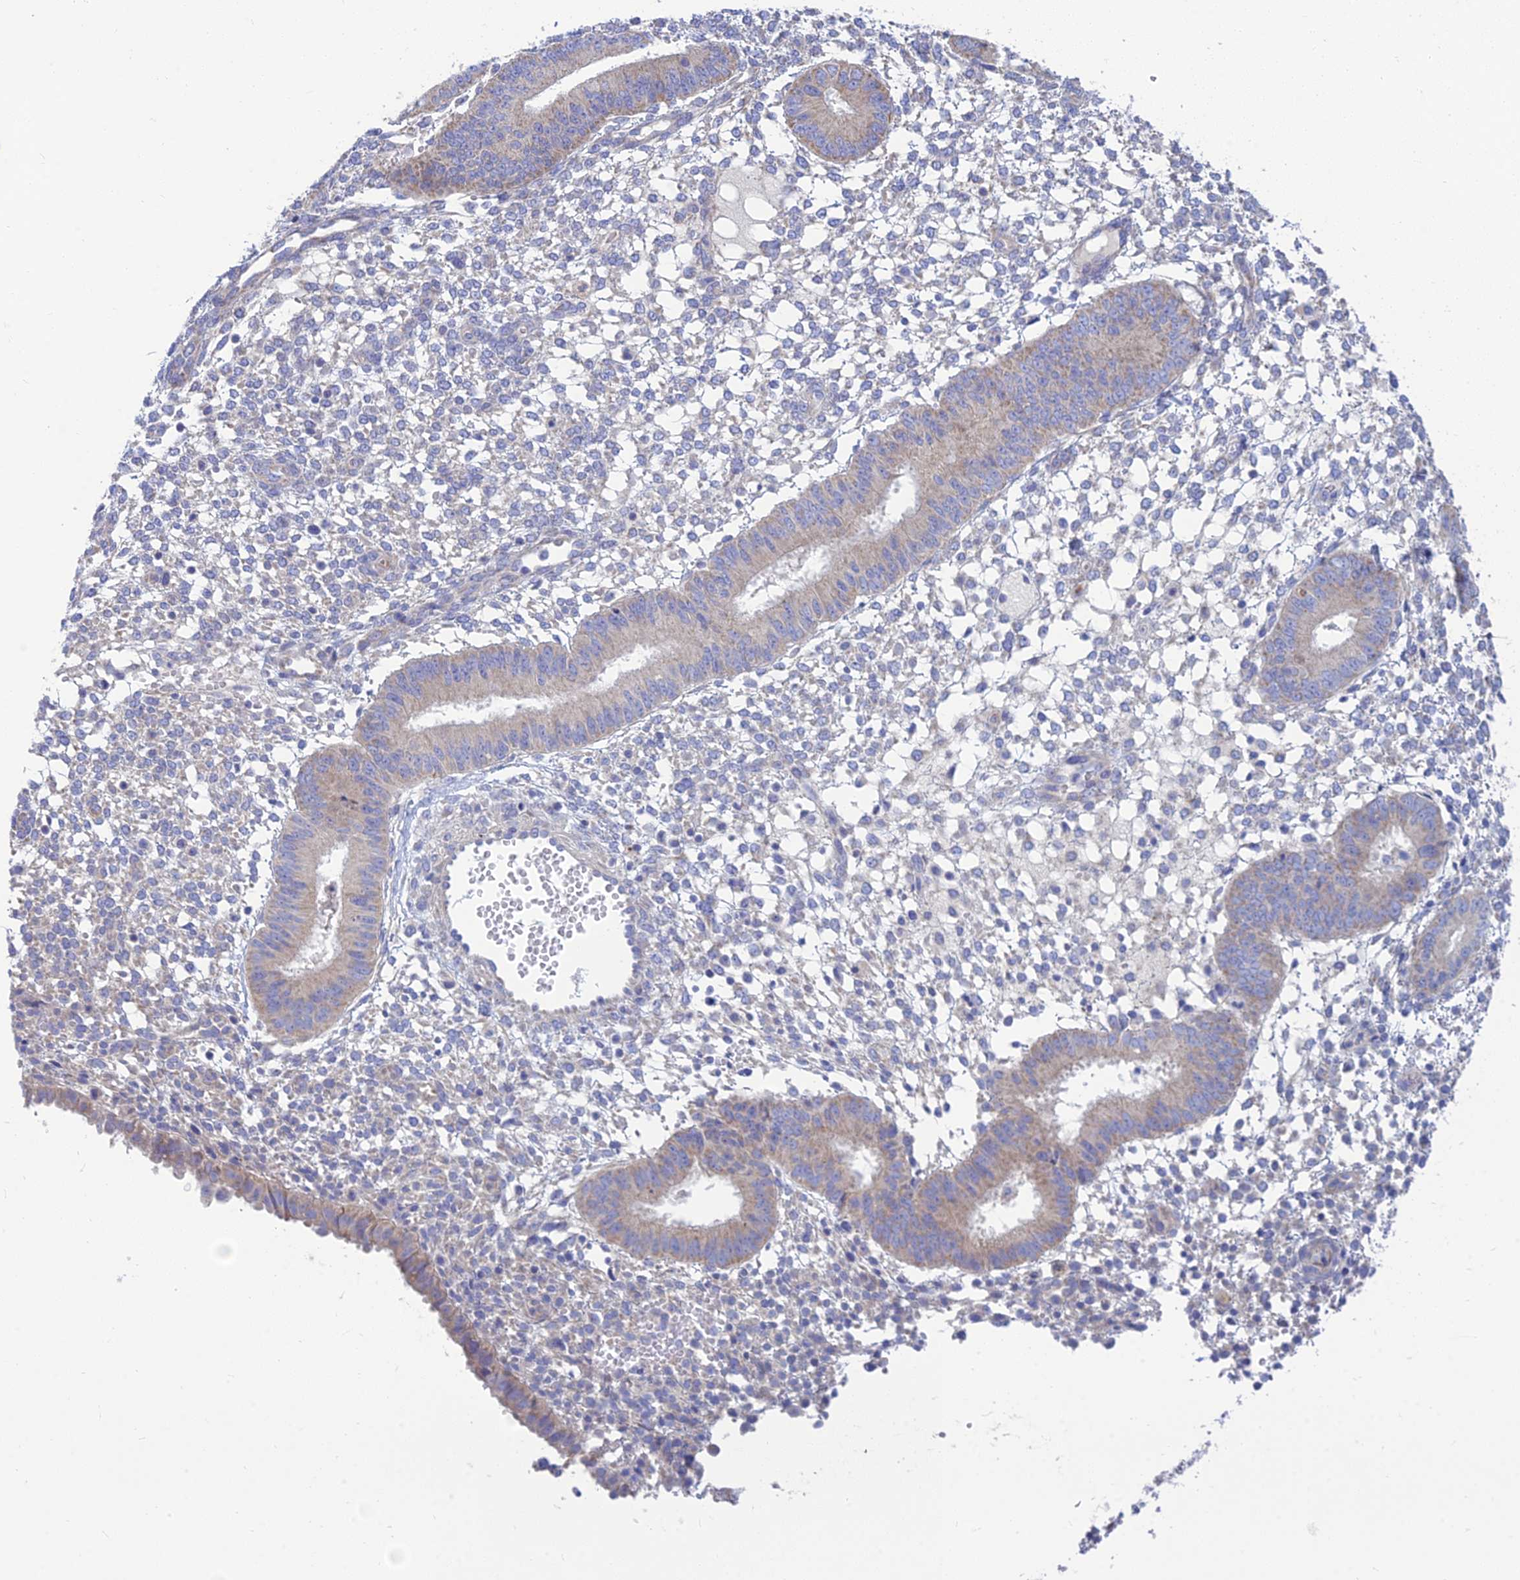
{"staining": {"intensity": "negative", "quantity": "none", "location": "none"}, "tissue": "endometrium", "cell_type": "Cells in endometrial stroma", "image_type": "normal", "snomed": [{"axis": "morphology", "description": "Normal tissue, NOS"}, {"axis": "topography", "description": "Endometrium"}], "caption": "Immunohistochemistry (IHC) image of unremarkable endometrium stained for a protein (brown), which reveals no expression in cells in endometrial stroma.", "gene": "TMEM30B", "patient": {"sex": "female", "age": 49}}